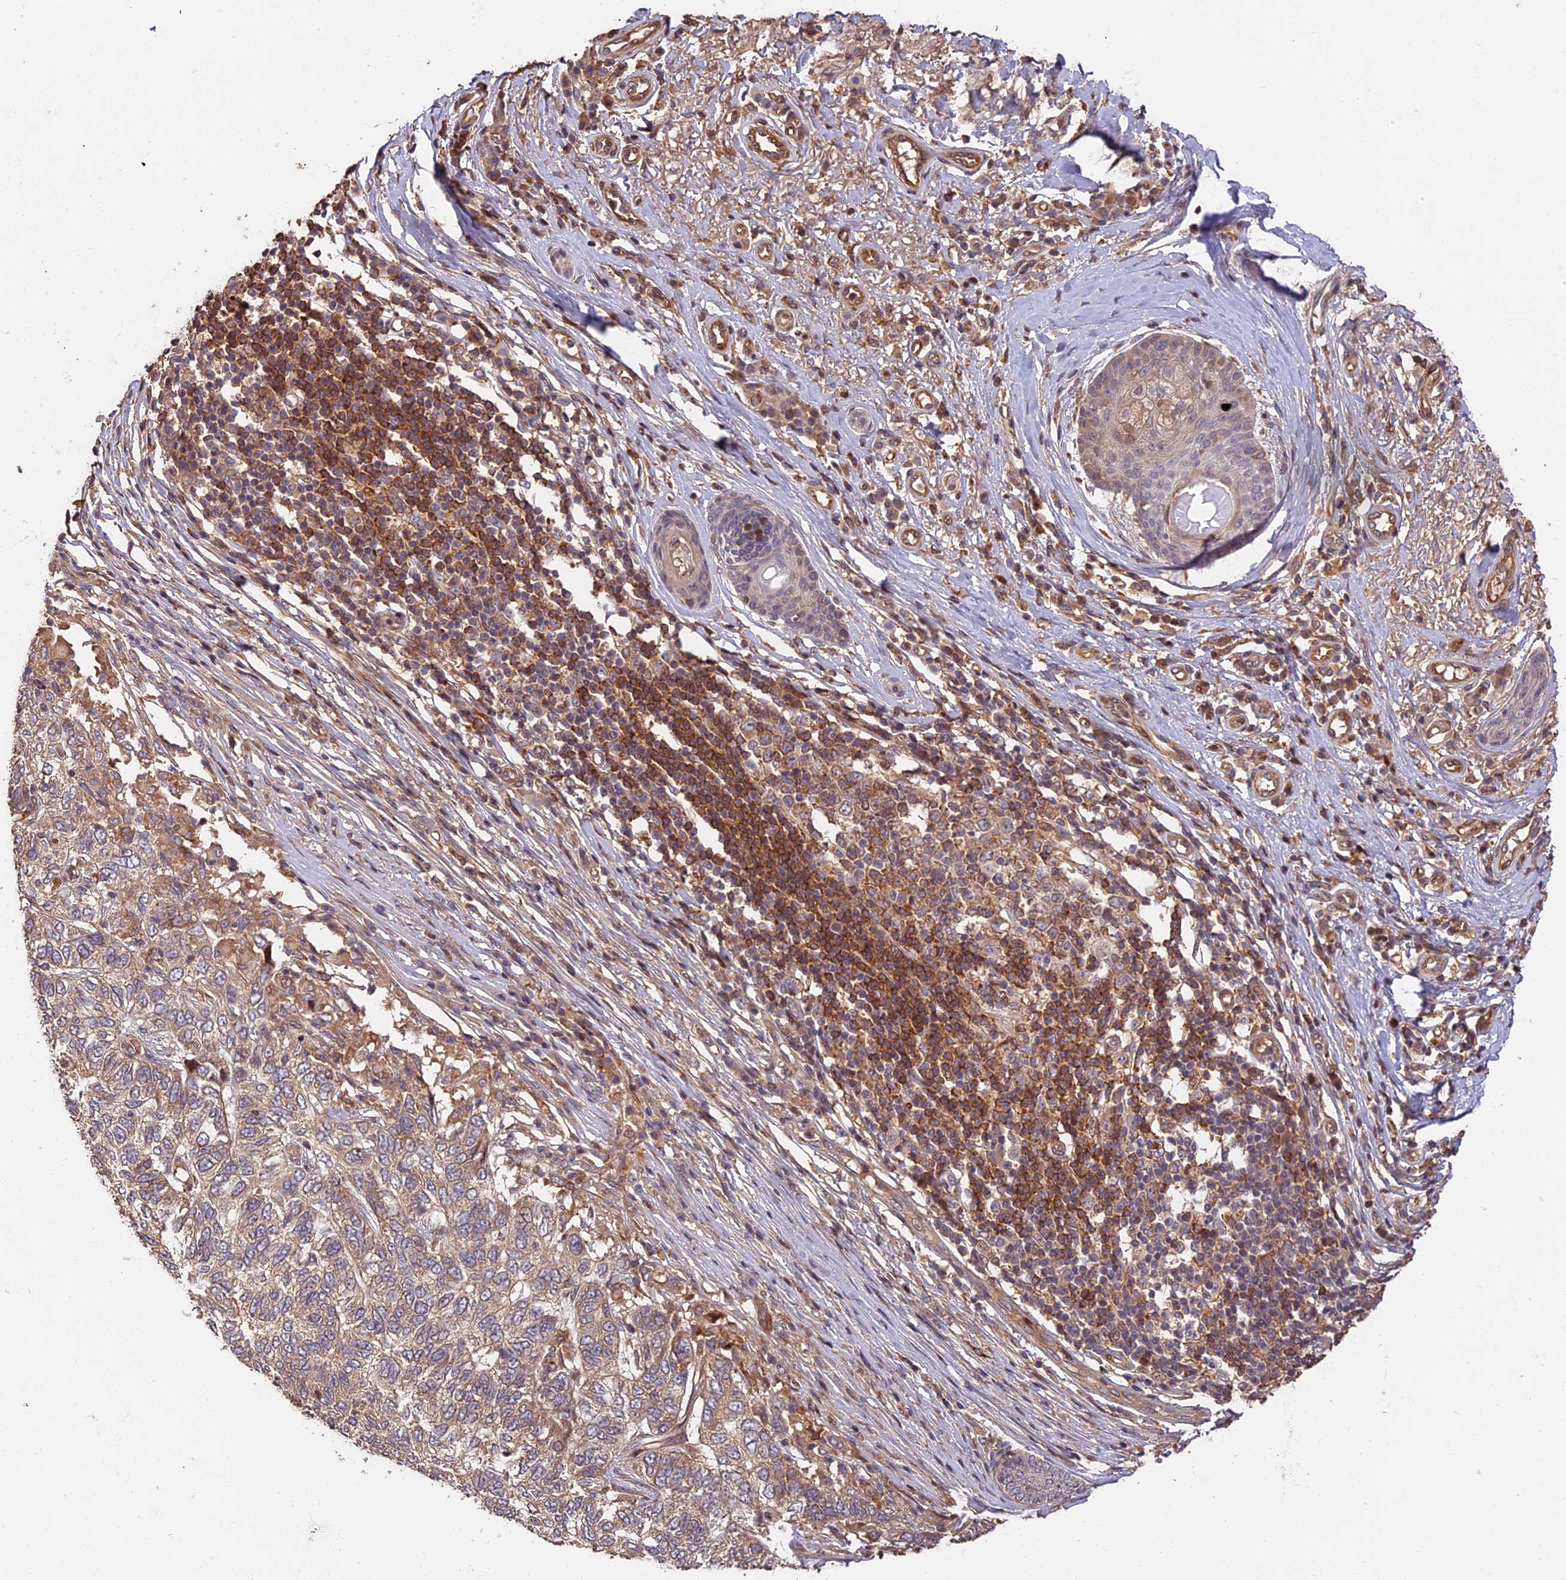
{"staining": {"intensity": "weak", "quantity": "25%-75%", "location": "cytoplasmic/membranous"}, "tissue": "skin cancer", "cell_type": "Tumor cells", "image_type": "cancer", "snomed": [{"axis": "morphology", "description": "Basal cell carcinoma"}, {"axis": "topography", "description": "Skin"}], "caption": "Immunohistochemistry (IHC) (DAB (3,3'-diaminobenzidine)) staining of human skin basal cell carcinoma shows weak cytoplasmic/membranous protein expression in approximately 25%-75% of tumor cells.", "gene": "ARHGAP17", "patient": {"sex": "female", "age": 65}}